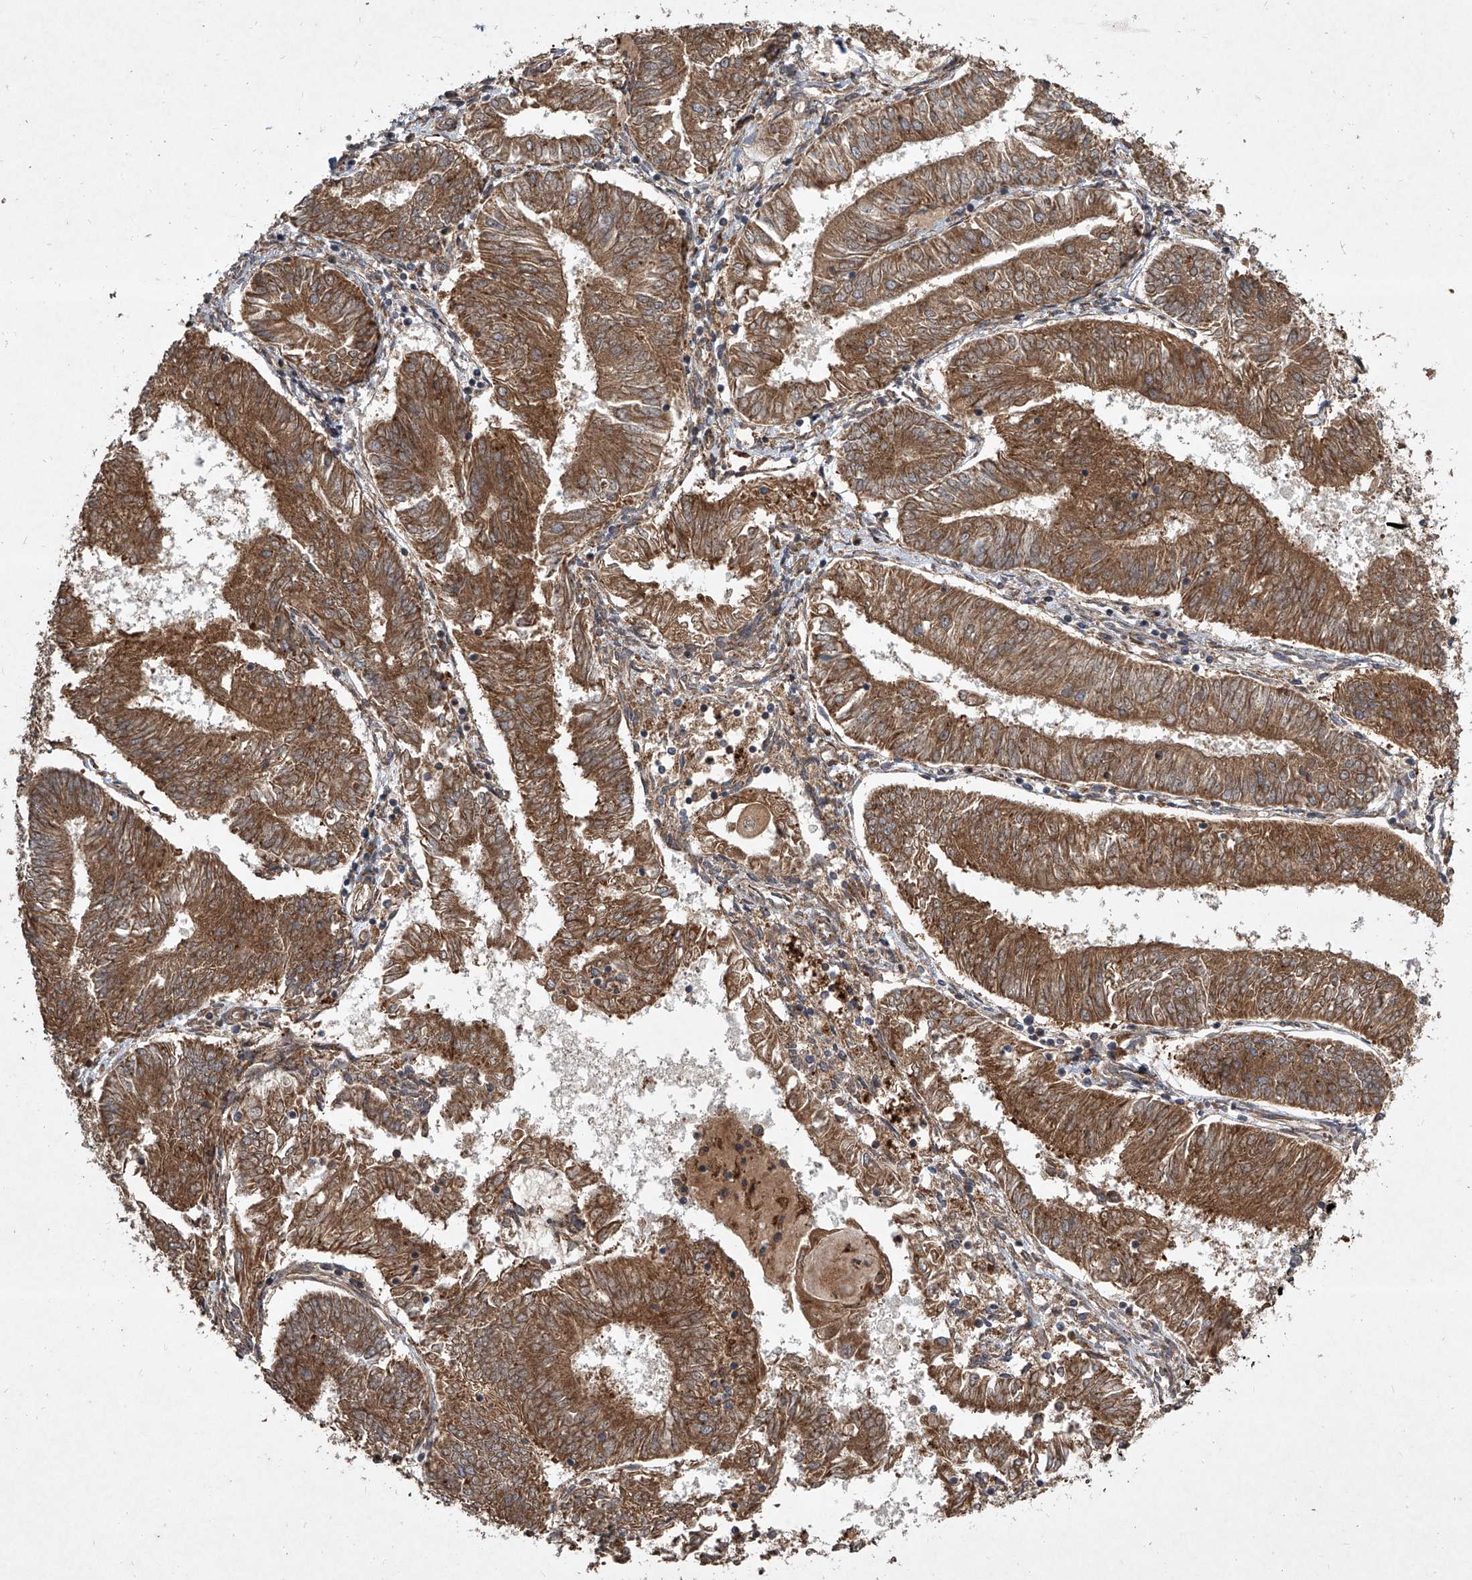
{"staining": {"intensity": "moderate", "quantity": ">75%", "location": "cytoplasmic/membranous"}, "tissue": "endometrial cancer", "cell_type": "Tumor cells", "image_type": "cancer", "snomed": [{"axis": "morphology", "description": "Adenocarcinoma, NOS"}, {"axis": "topography", "description": "Endometrium"}], "caption": "IHC photomicrograph of human endometrial cancer (adenocarcinoma) stained for a protein (brown), which shows medium levels of moderate cytoplasmic/membranous expression in about >75% of tumor cells.", "gene": "EVA1C", "patient": {"sex": "female", "age": 58}}